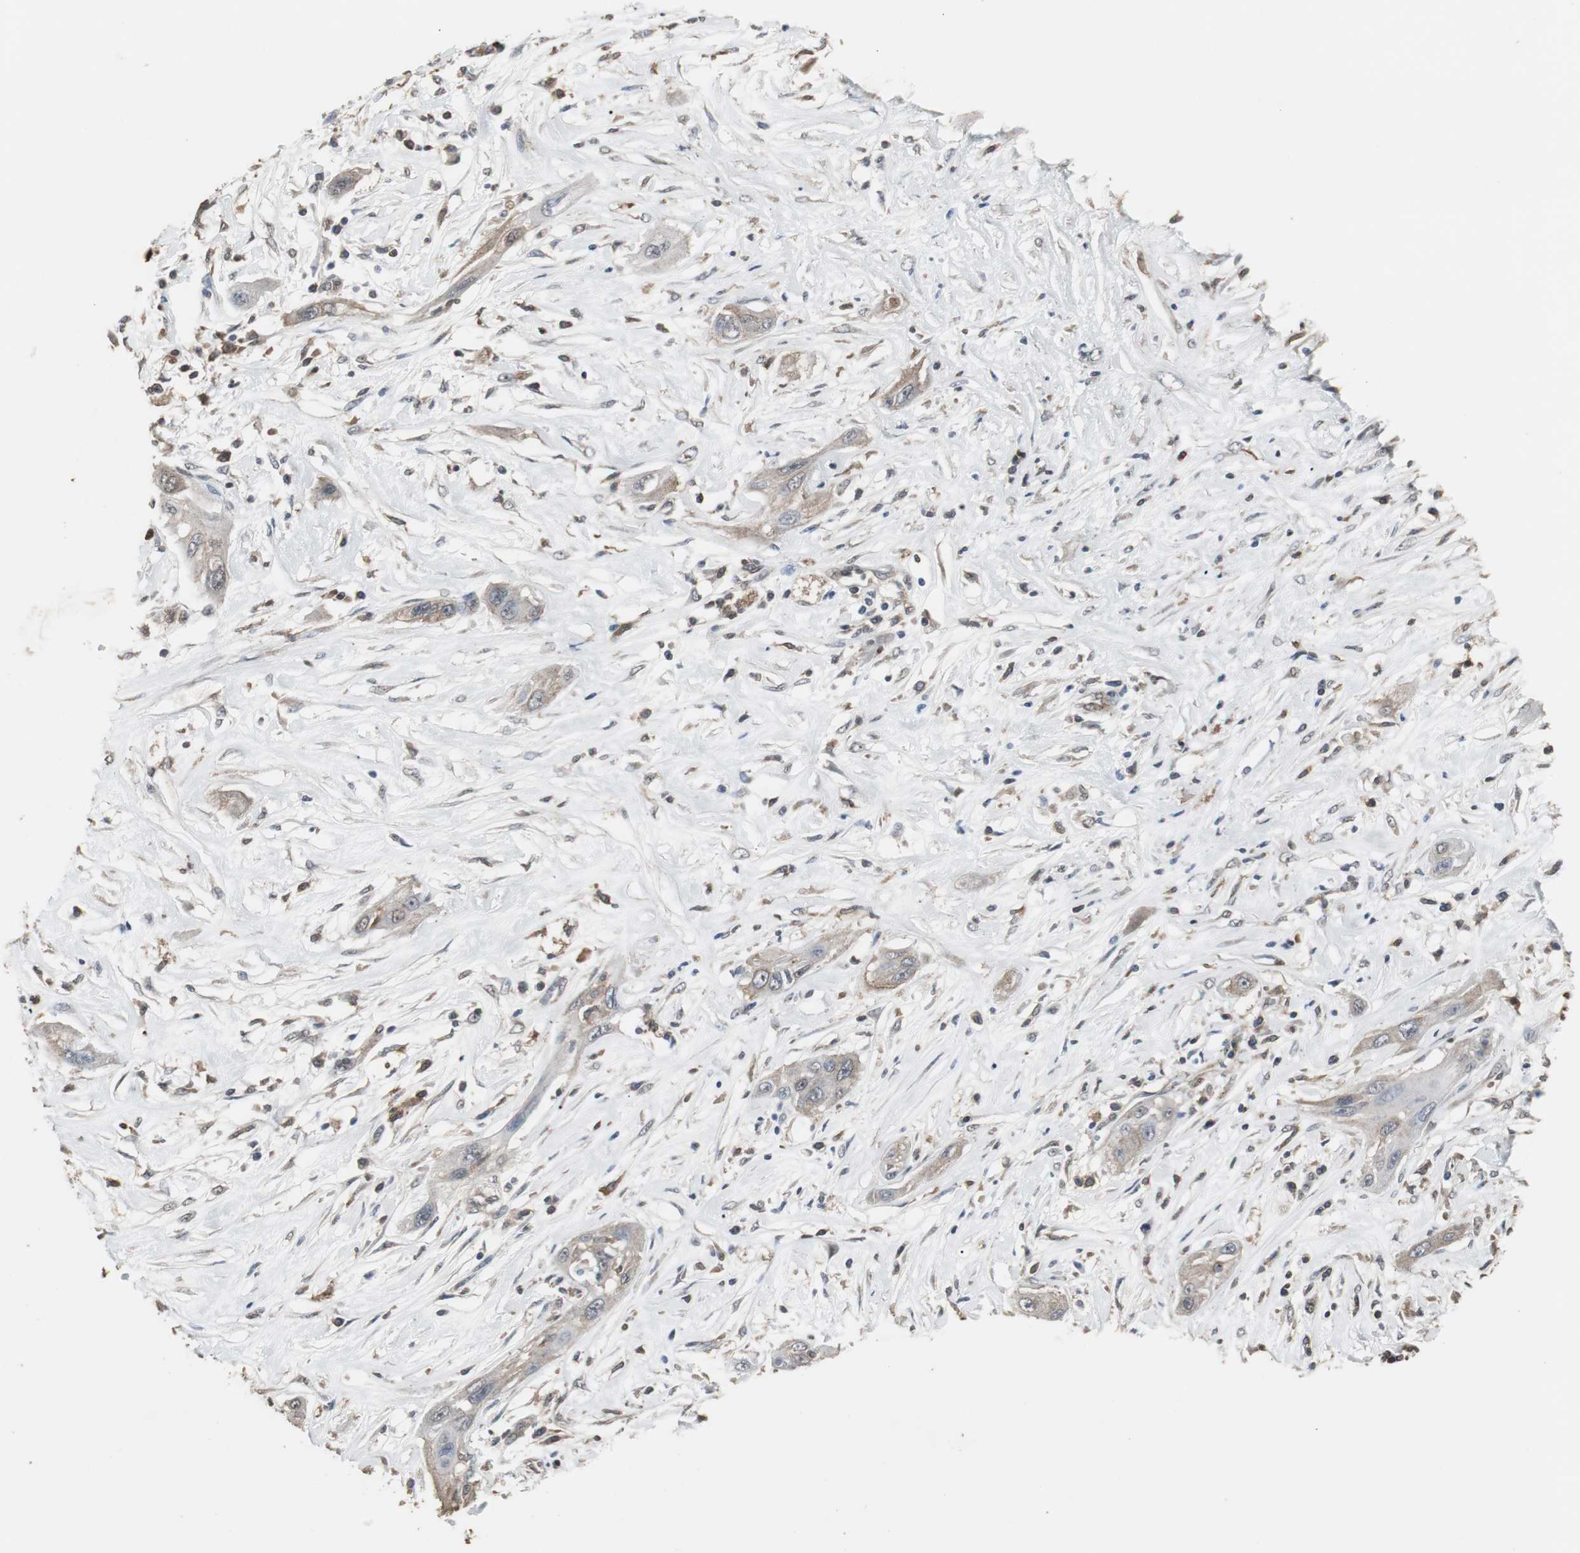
{"staining": {"intensity": "weak", "quantity": ">75%", "location": "cytoplasmic/membranous"}, "tissue": "lung cancer", "cell_type": "Tumor cells", "image_type": "cancer", "snomed": [{"axis": "morphology", "description": "Squamous cell carcinoma, NOS"}, {"axis": "topography", "description": "Lung"}], "caption": "DAB (3,3'-diaminobenzidine) immunohistochemical staining of human lung cancer (squamous cell carcinoma) reveals weak cytoplasmic/membranous protein positivity in about >75% of tumor cells.", "gene": "HPRT1", "patient": {"sex": "female", "age": 47}}